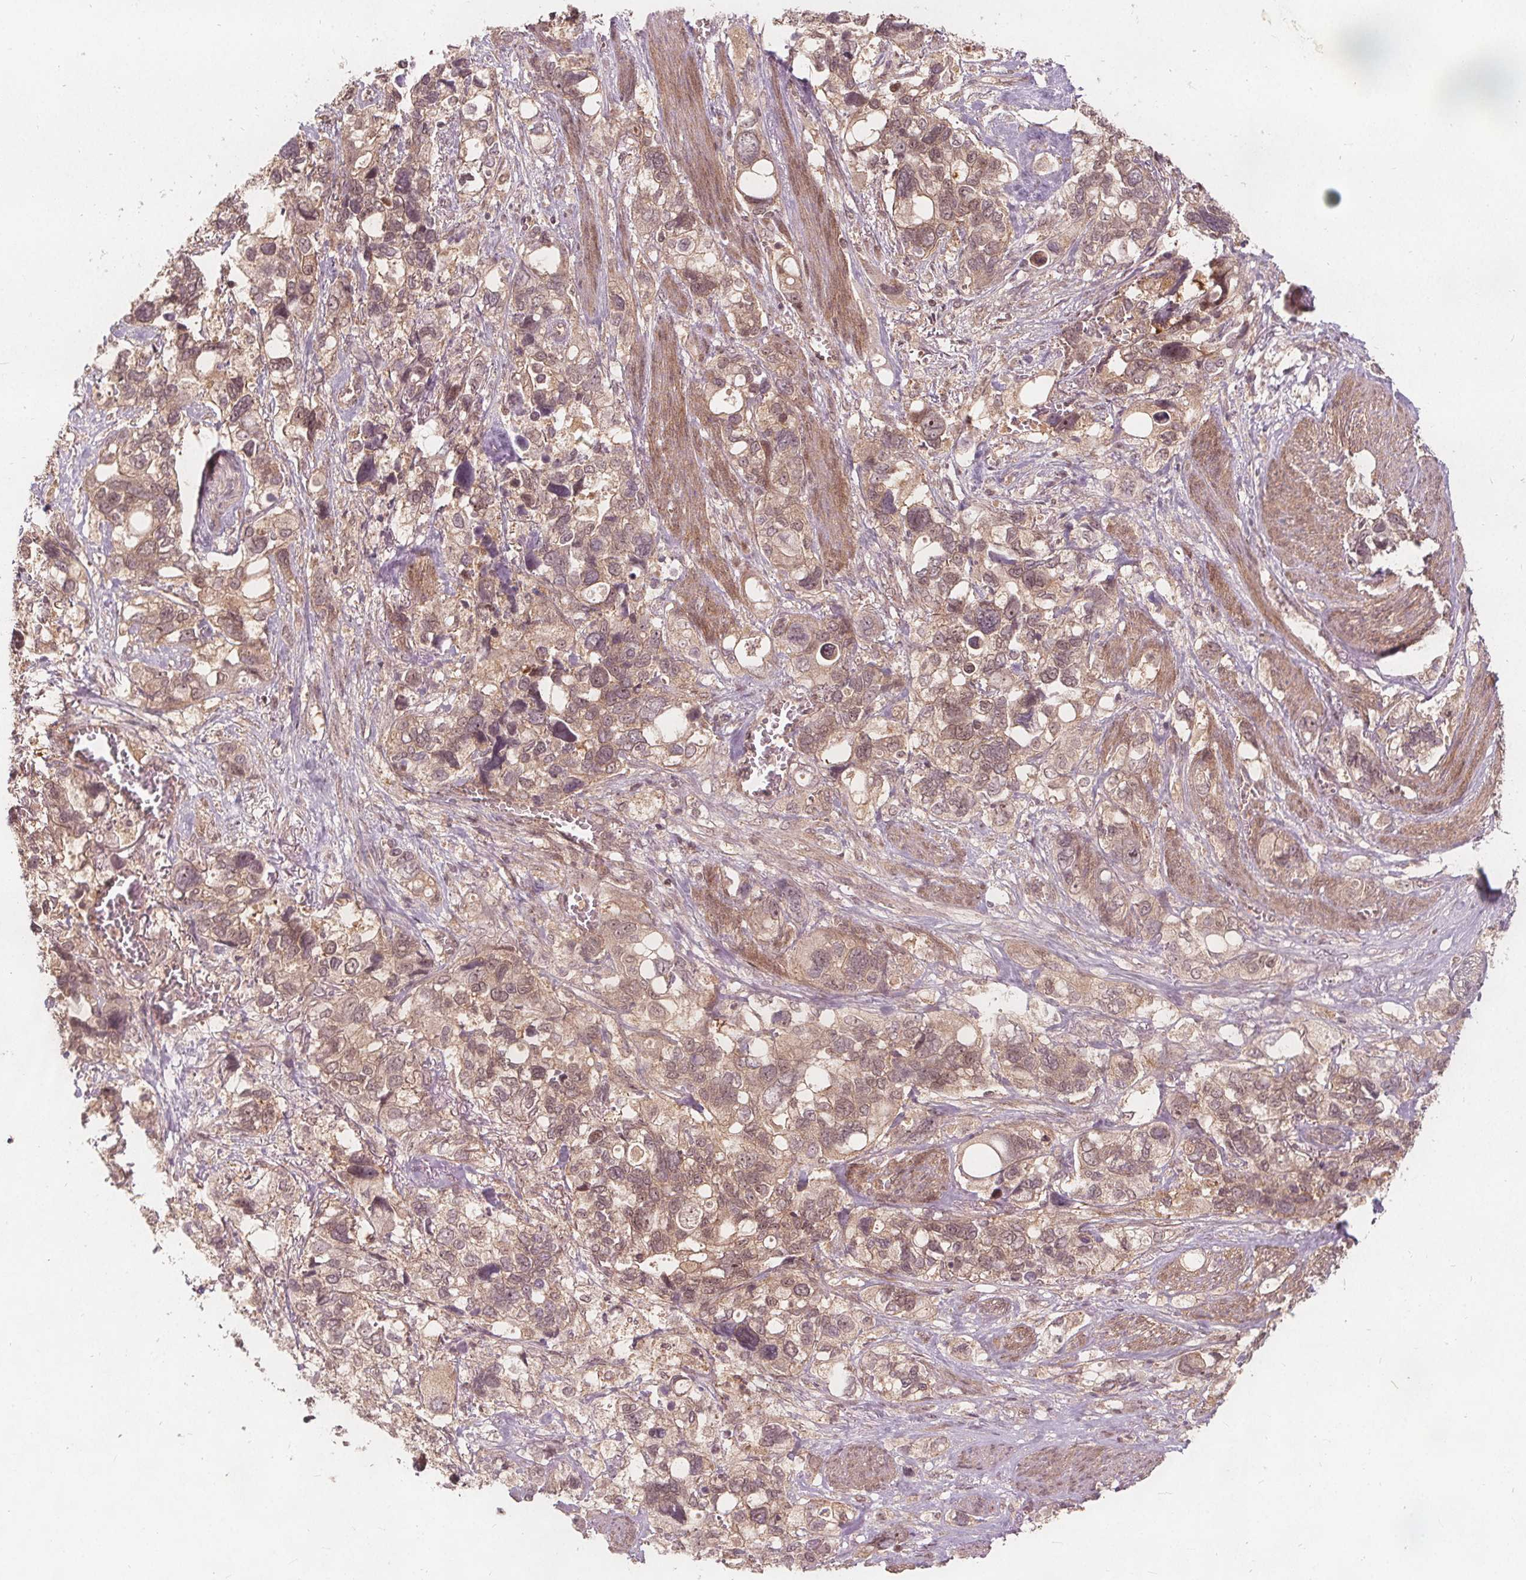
{"staining": {"intensity": "weak", "quantity": ">75%", "location": "cytoplasmic/membranous,nuclear"}, "tissue": "stomach cancer", "cell_type": "Tumor cells", "image_type": "cancer", "snomed": [{"axis": "morphology", "description": "Adenocarcinoma, NOS"}, {"axis": "topography", "description": "Stomach, upper"}], "caption": "The micrograph reveals staining of stomach cancer, revealing weak cytoplasmic/membranous and nuclear protein staining (brown color) within tumor cells.", "gene": "PPP1CB", "patient": {"sex": "female", "age": 81}}